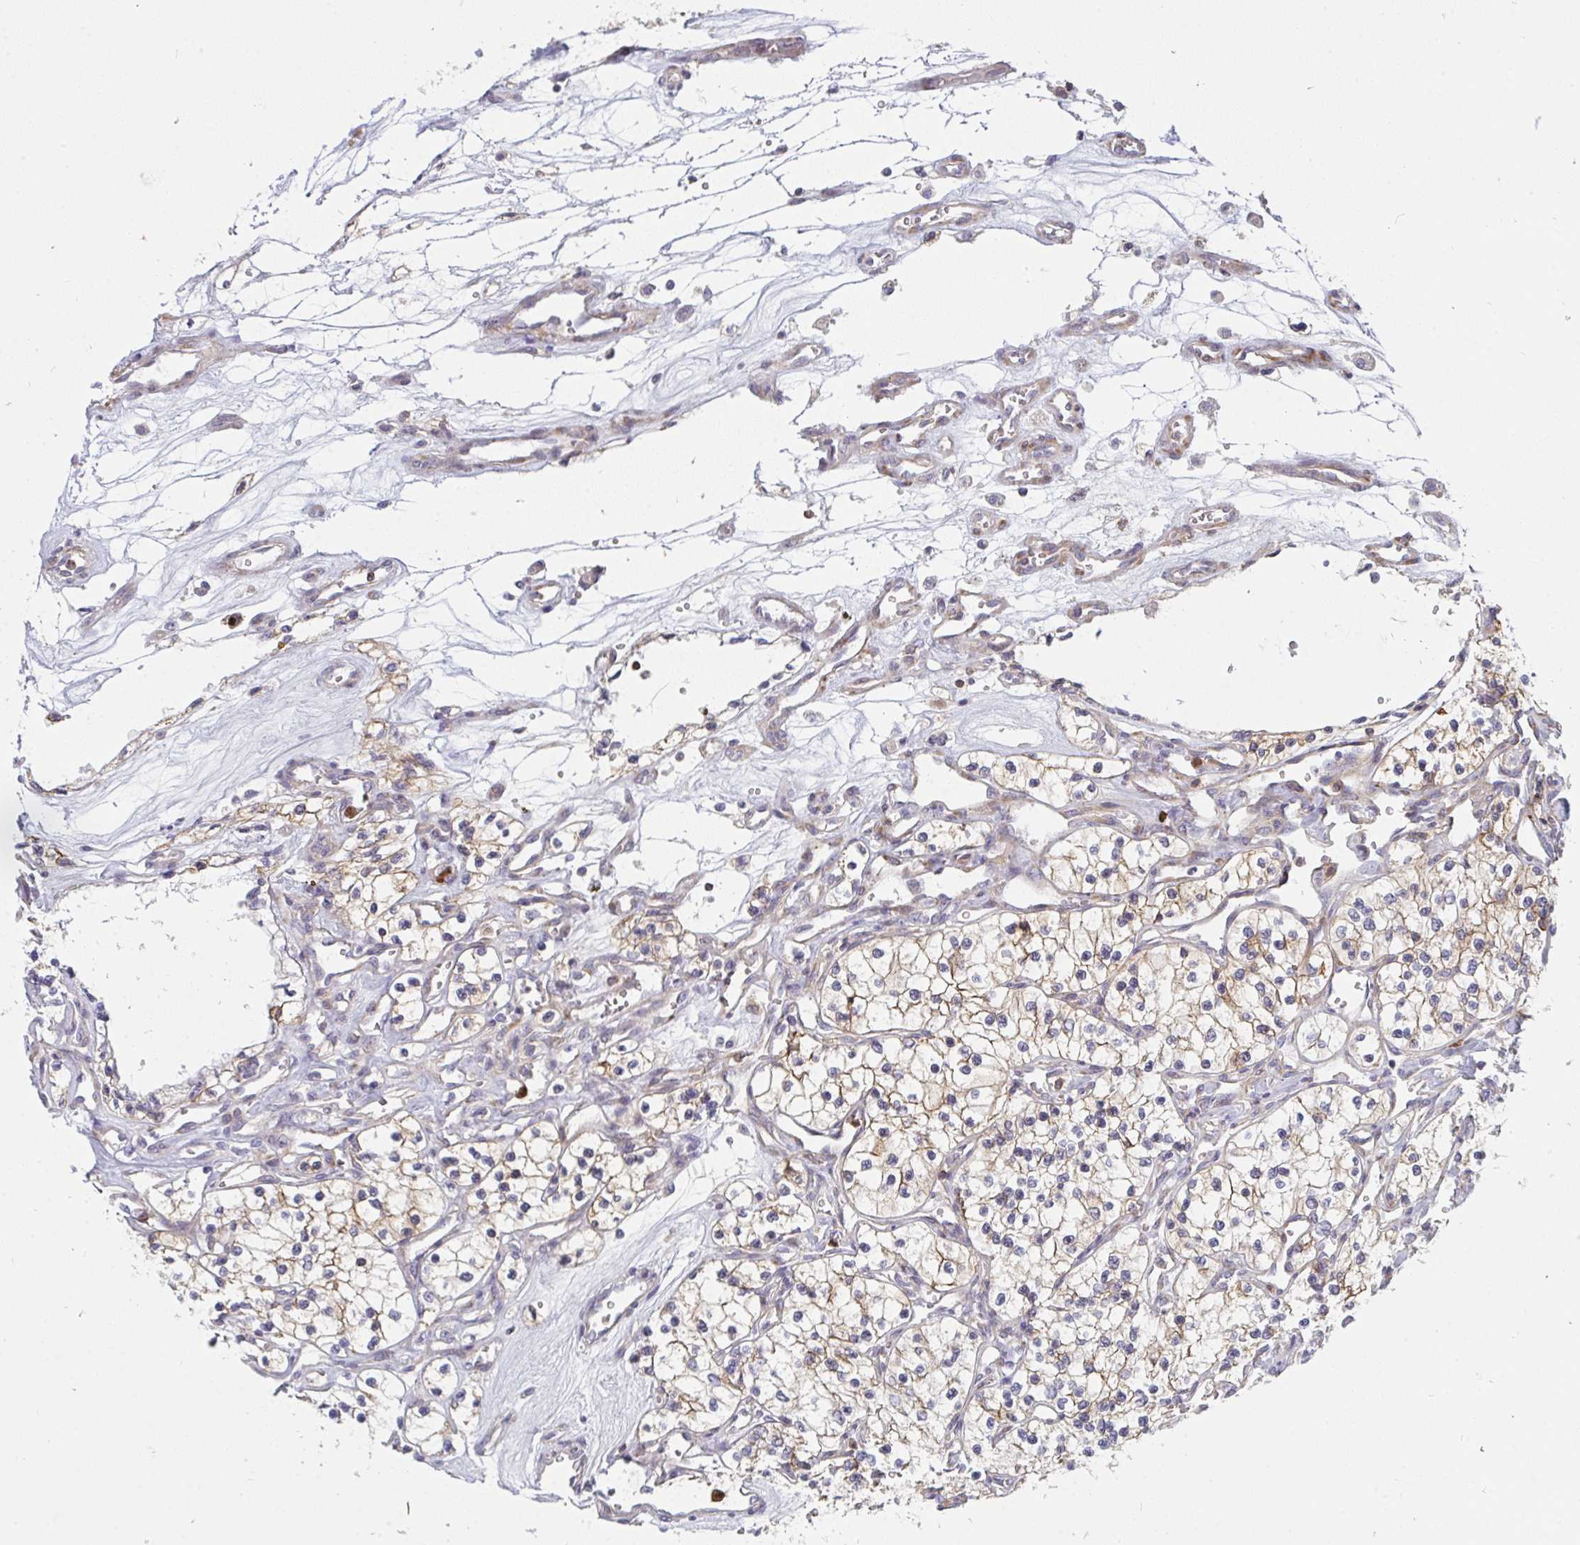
{"staining": {"intensity": "negative", "quantity": "none", "location": "none"}, "tissue": "renal cancer", "cell_type": "Tumor cells", "image_type": "cancer", "snomed": [{"axis": "morphology", "description": "Adenocarcinoma, NOS"}, {"axis": "topography", "description": "Kidney"}], "caption": "The micrograph shows no staining of tumor cells in renal cancer (adenocarcinoma).", "gene": "CSF3R", "patient": {"sex": "female", "age": 69}}